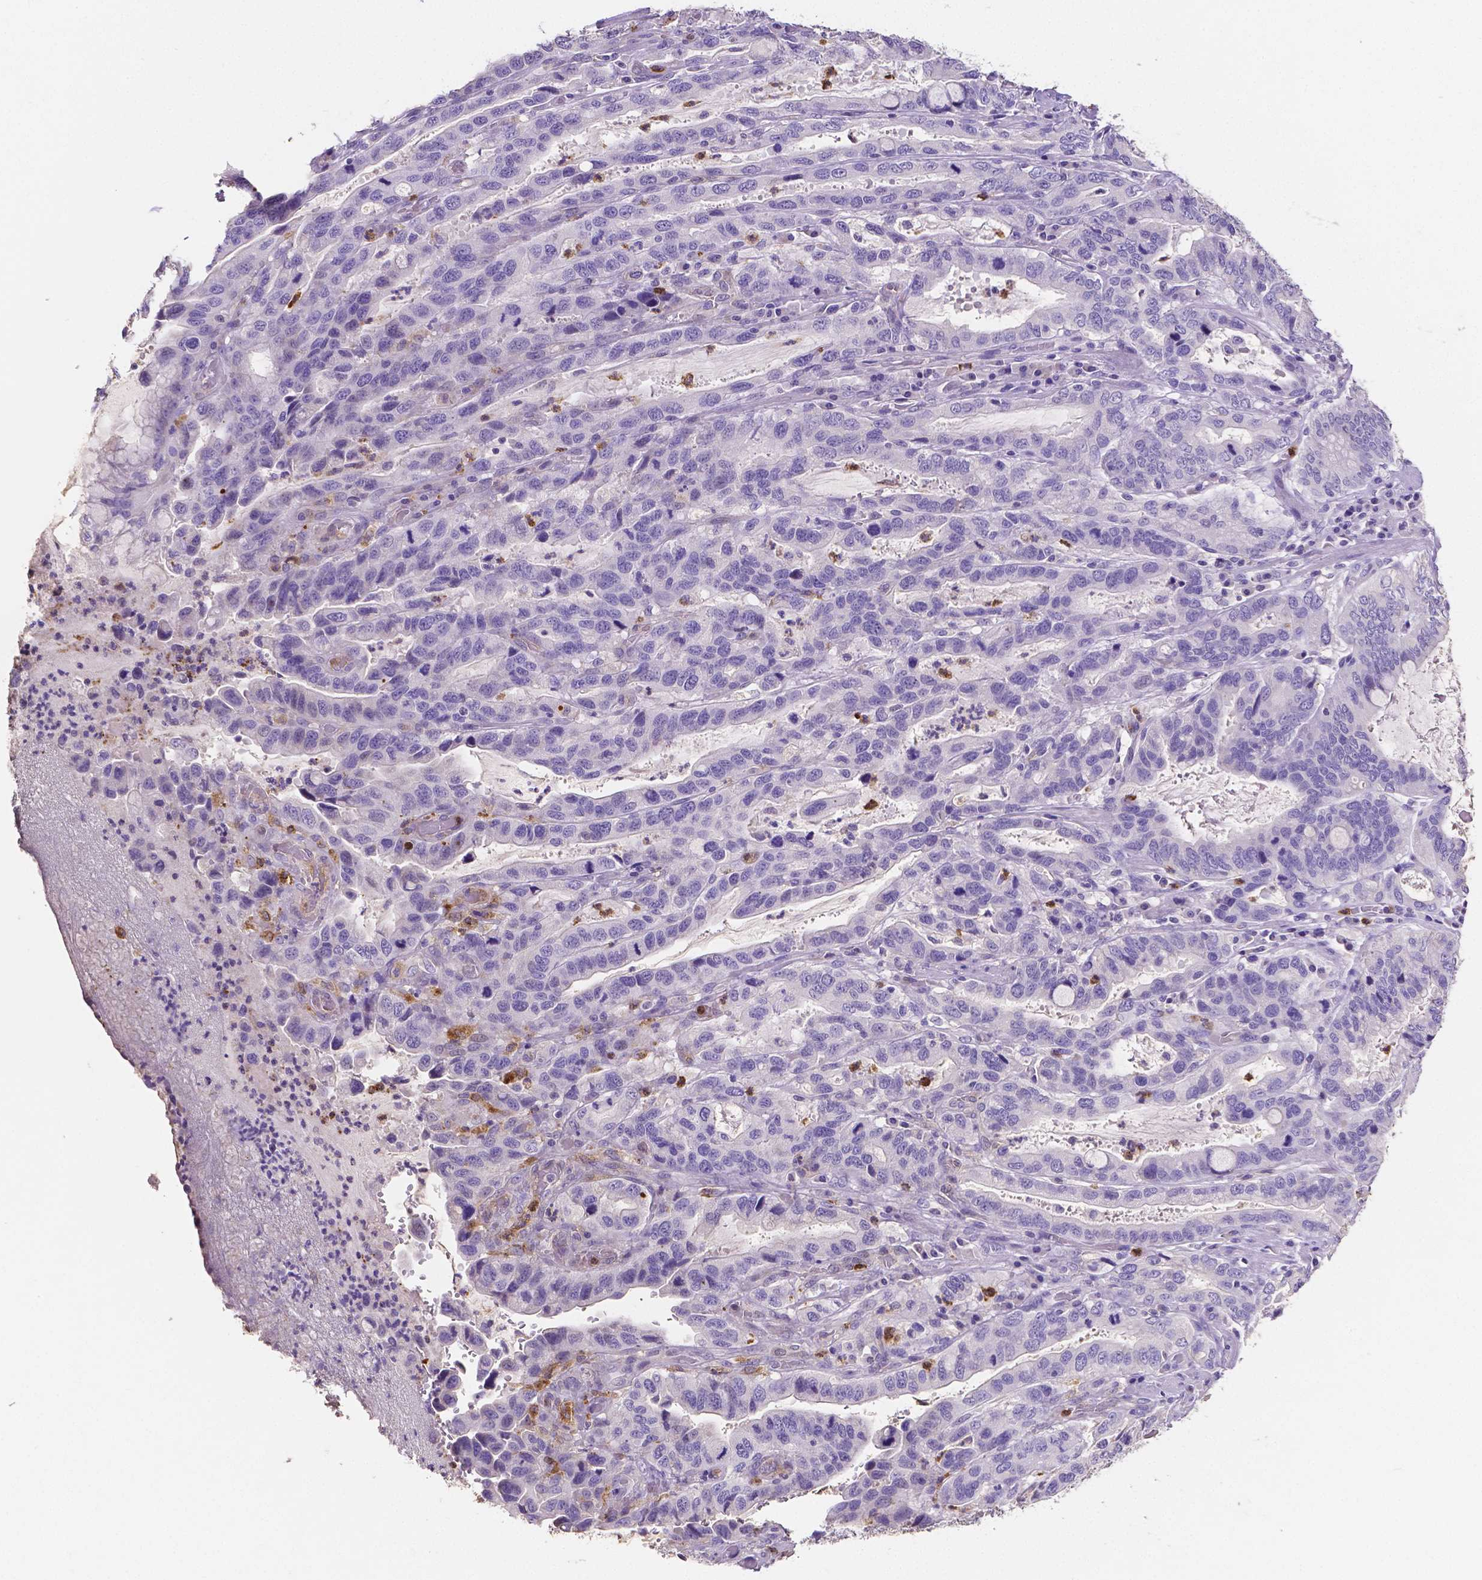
{"staining": {"intensity": "negative", "quantity": "none", "location": "none"}, "tissue": "stomach cancer", "cell_type": "Tumor cells", "image_type": "cancer", "snomed": [{"axis": "morphology", "description": "Adenocarcinoma, NOS"}, {"axis": "topography", "description": "Stomach, lower"}], "caption": "Stomach adenocarcinoma stained for a protein using immunohistochemistry exhibits no positivity tumor cells.", "gene": "MMP9", "patient": {"sex": "female", "age": 76}}